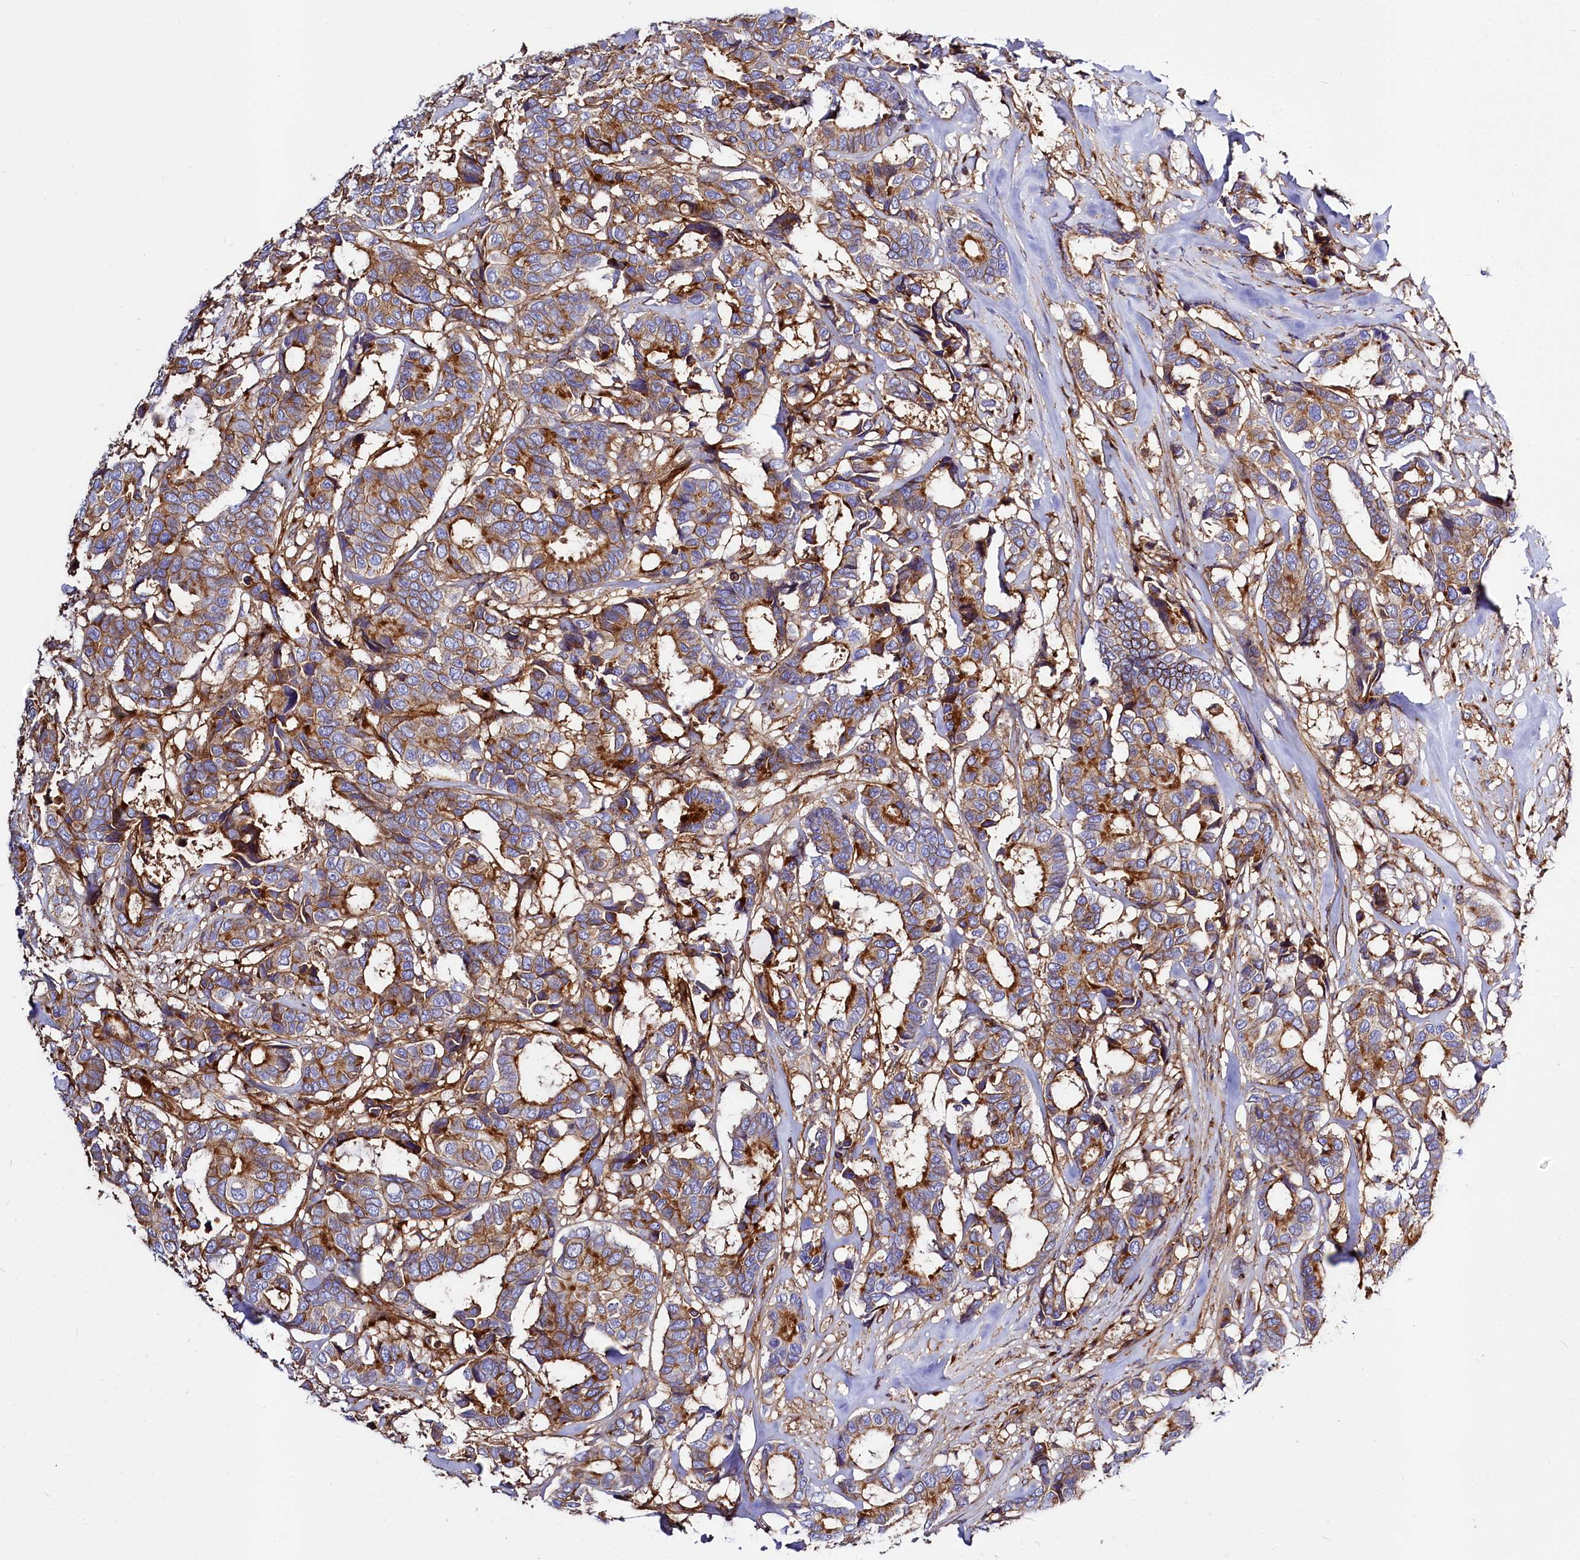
{"staining": {"intensity": "strong", "quantity": "25%-75%", "location": "cytoplasmic/membranous"}, "tissue": "breast cancer", "cell_type": "Tumor cells", "image_type": "cancer", "snomed": [{"axis": "morphology", "description": "Duct carcinoma"}, {"axis": "topography", "description": "Breast"}], "caption": "This photomicrograph exhibits IHC staining of human breast cancer, with high strong cytoplasmic/membranous staining in about 25%-75% of tumor cells.", "gene": "ANO6", "patient": {"sex": "female", "age": 87}}